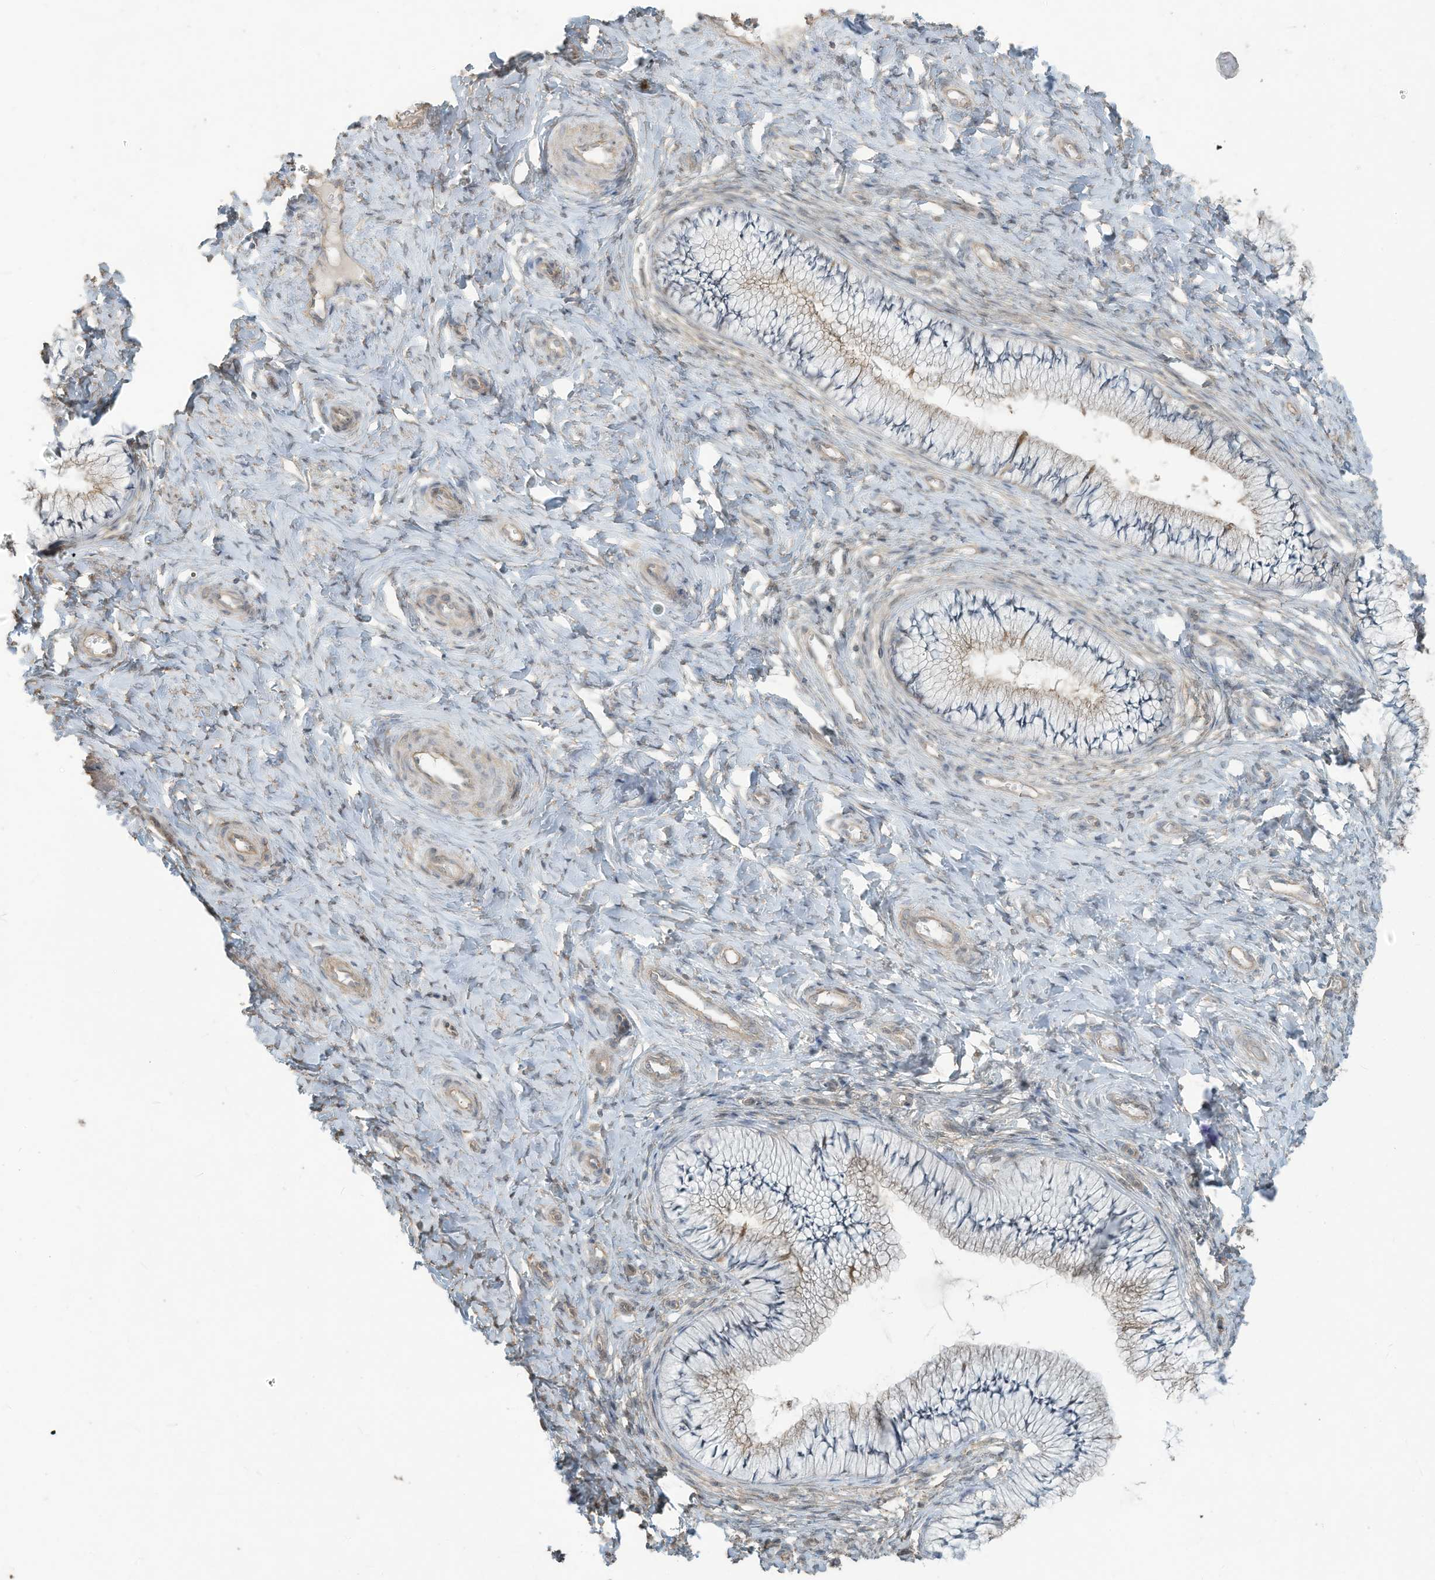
{"staining": {"intensity": "weak", "quantity": "25%-75%", "location": "cytoplasmic/membranous"}, "tissue": "cervix", "cell_type": "Glandular cells", "image_type": "normal", "snomed": [{"axis": "morphology", "description": "Normal tissue, NOS"}, {"axis": "topography", "description": "Cervix"}], "caption": "Brown immunohistochemical staining in unremarkable cervix reveals weak cytoplasmic/membranous positivity in approximately 25%-75% of glandular cells.", "gene": "MAGIX", "patient": {"sex": "female", "age": 36}}